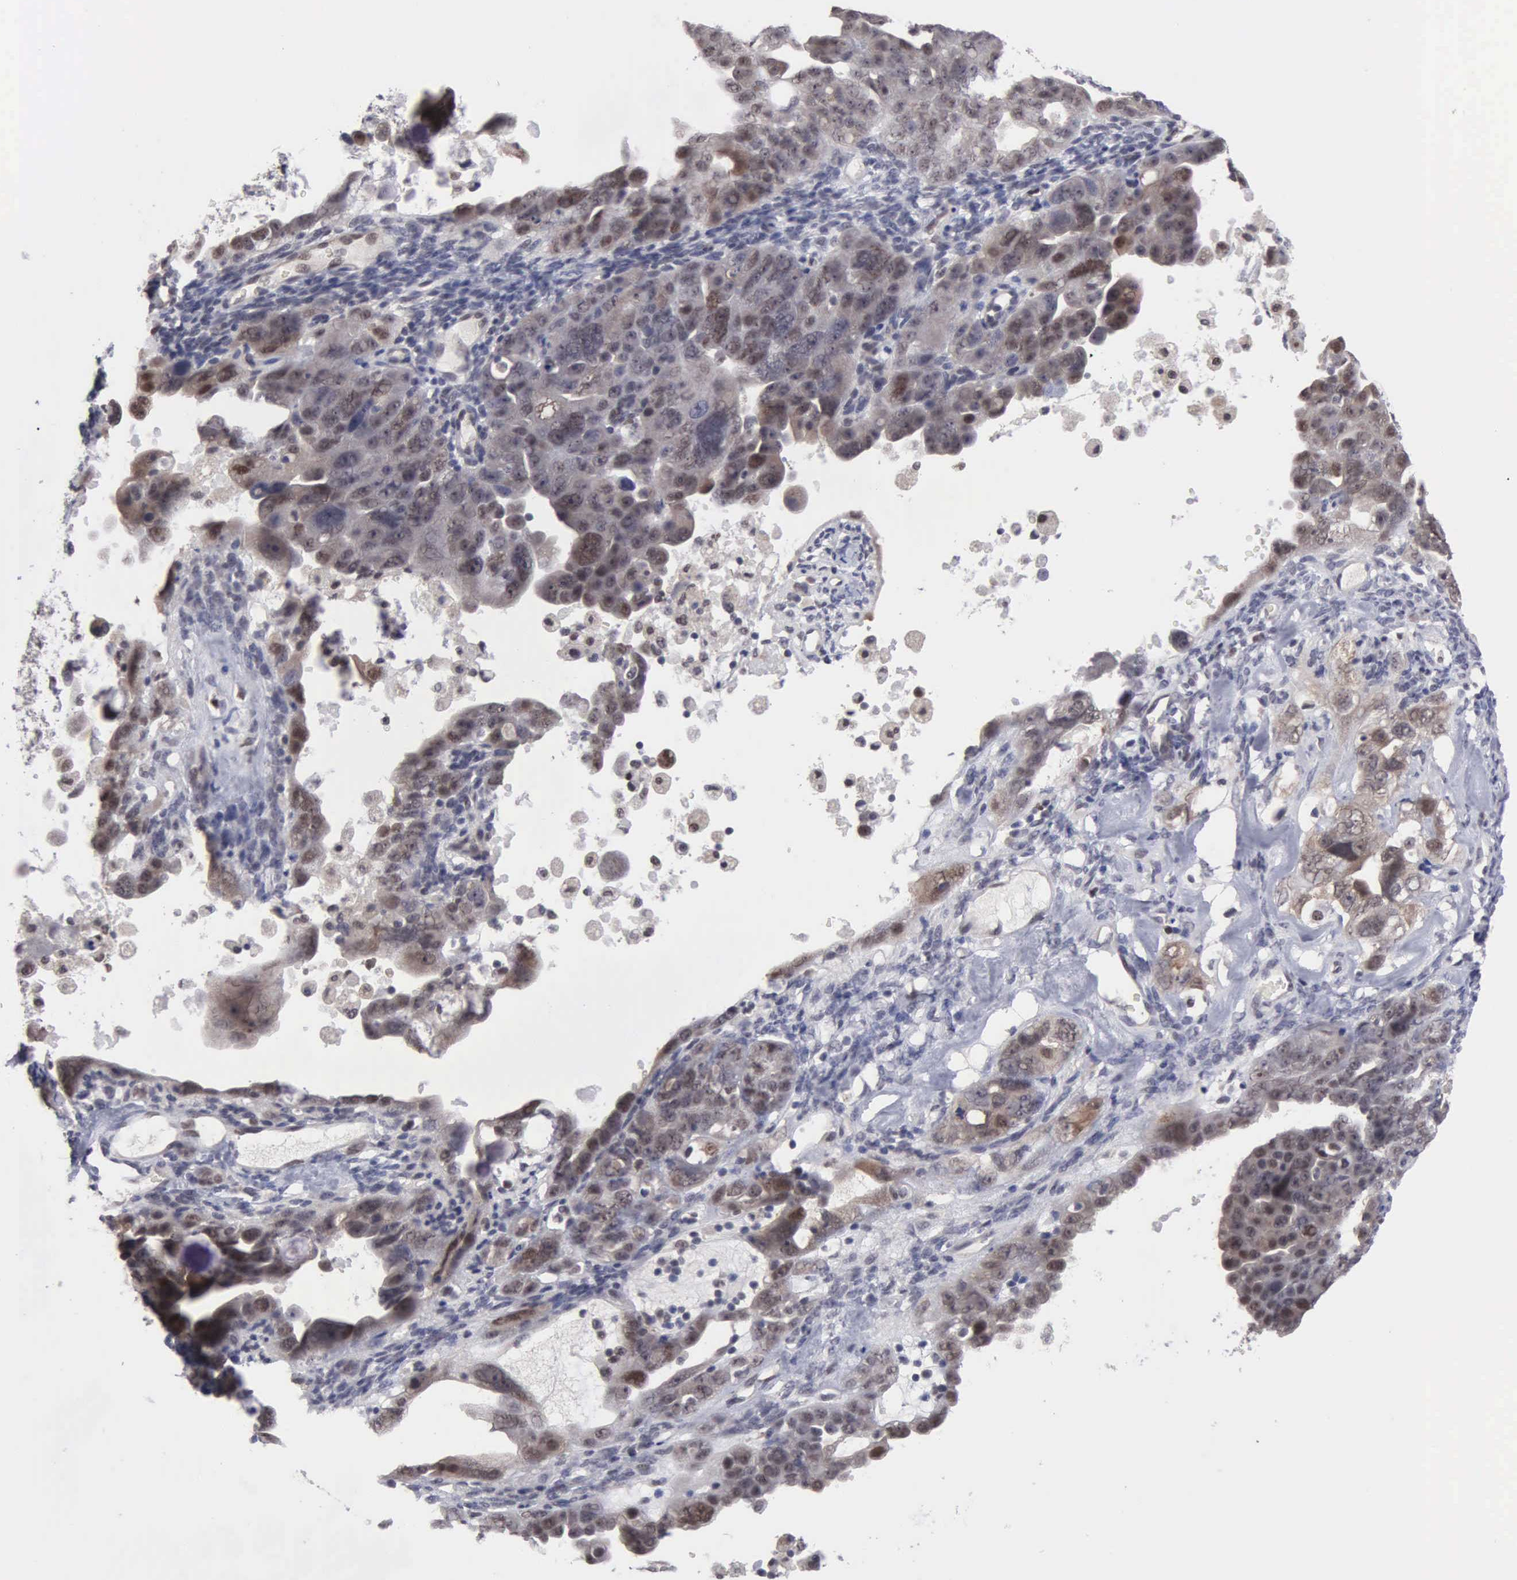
{"staining": {"intensity": "moderate", "quantity": "25%-75%", "location": "cytoplasmic/membranous,nuclear"}, "tissue": "ovarian cancer", "cell_type": "Tumor cells", "image_type": "cancer", "snomed": [{"axis": "morphology", "description": "Cystadenocarcinoma, serous, NOS"}, {"axis": "topography", "description": "Ovary"}], "caption": "There is medium levels of moderate cytoplasmic/membranous and nuclear positivity in tumor cells of ovarian cancer, as demonstrated by immunohistochemical staining (brown color).", "gene": "ZBTB33", "patient": {"sex": "female", "age": 66}}